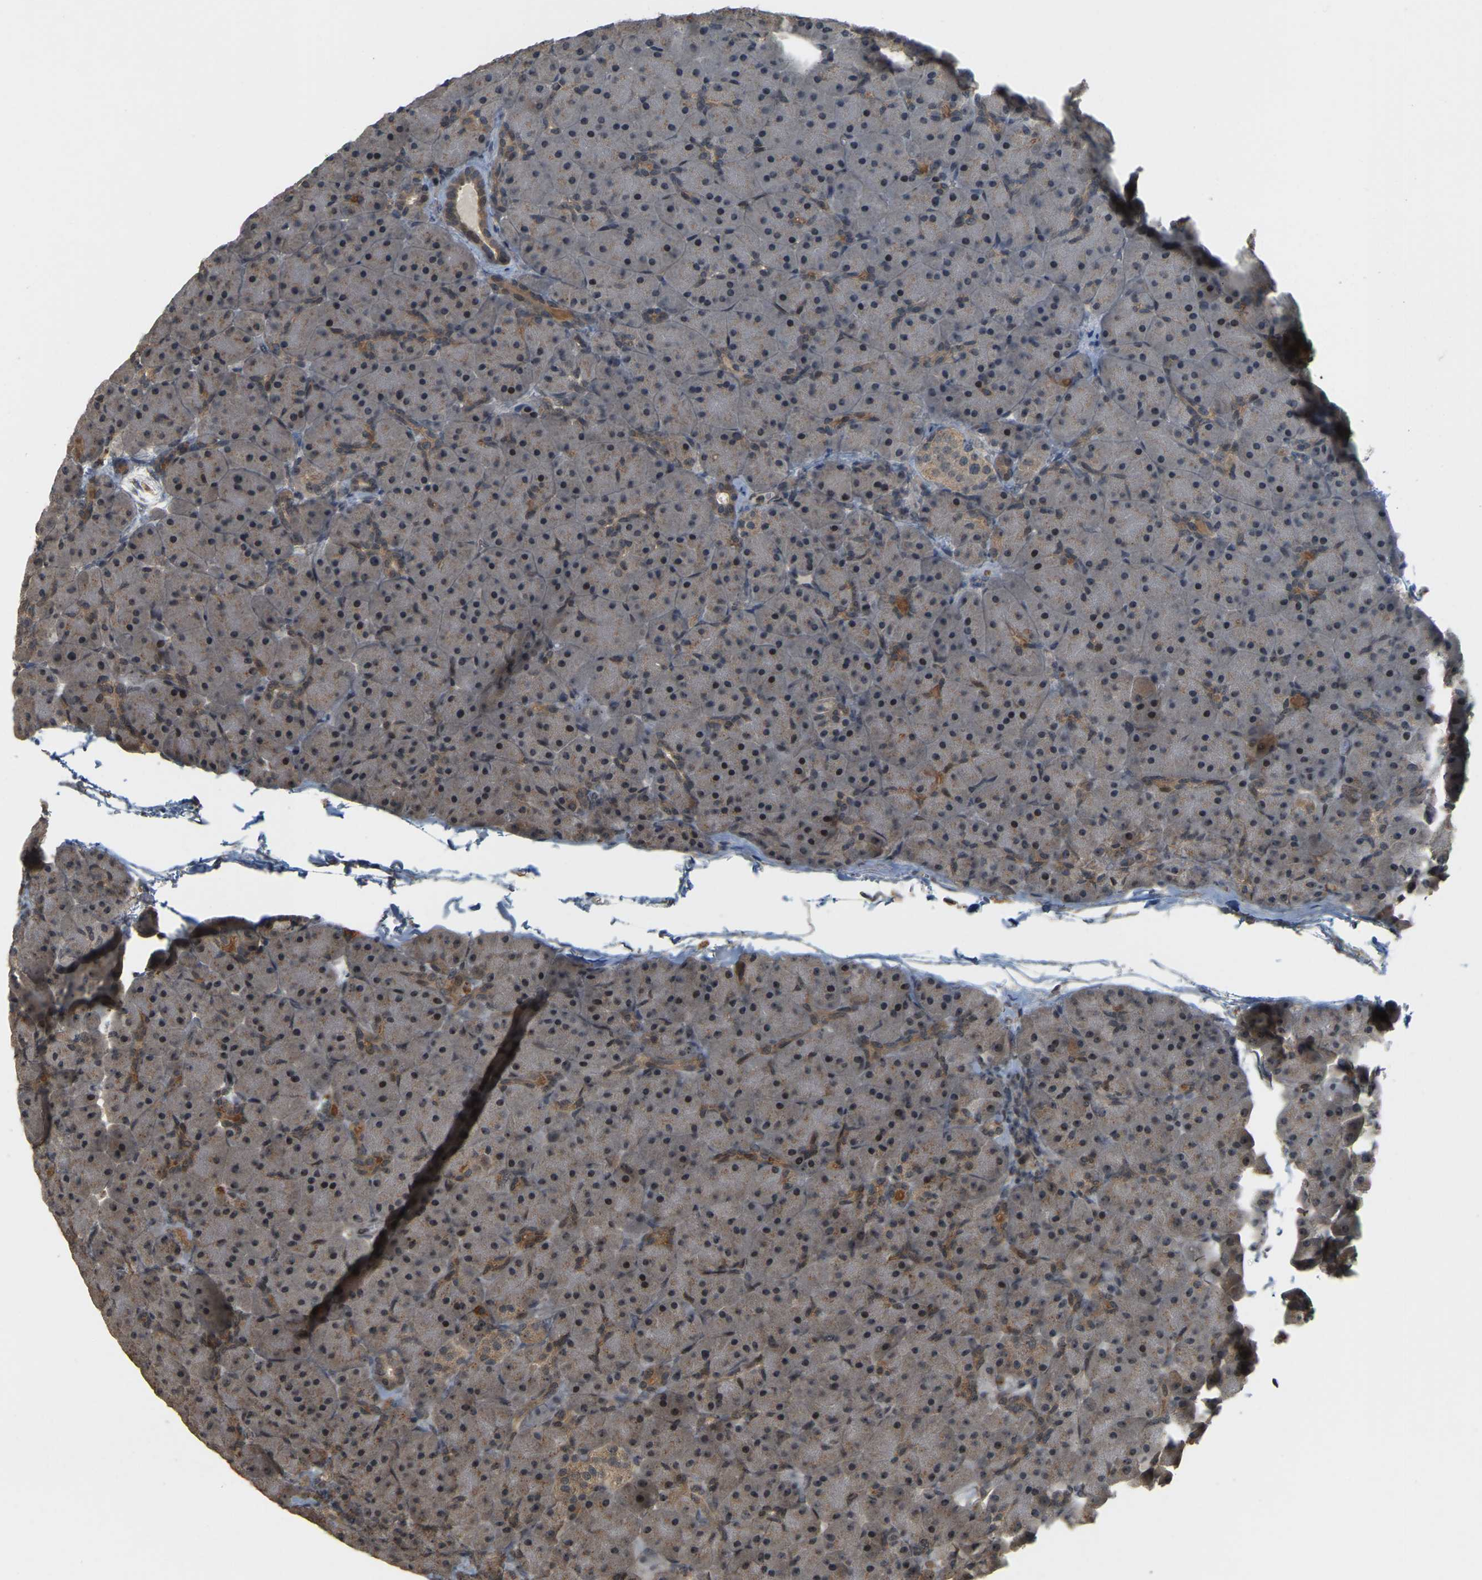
{"staining": {"intensity": "moderate", "quantity": "<25%", "location": "cytoplasmic/membranous,nuclear"}, "tissue": "pancreas", "cell_type": "Exocrine glandular cells", "image_type": "normal", "snomed": [{"axis": "morphology", "description": "Normal tissue, NOS"}, {"axis": "topography", "description": "Pancreas"}], "caption": "Brown immunohistochemical staining in benign human pancreas reveals moderate cytoplasmic/membranous,nuclear positivity in about <25% of exocrine glandular cells.", "gene": "BRF2", "patient": {"sex": "male", "age": 66}}